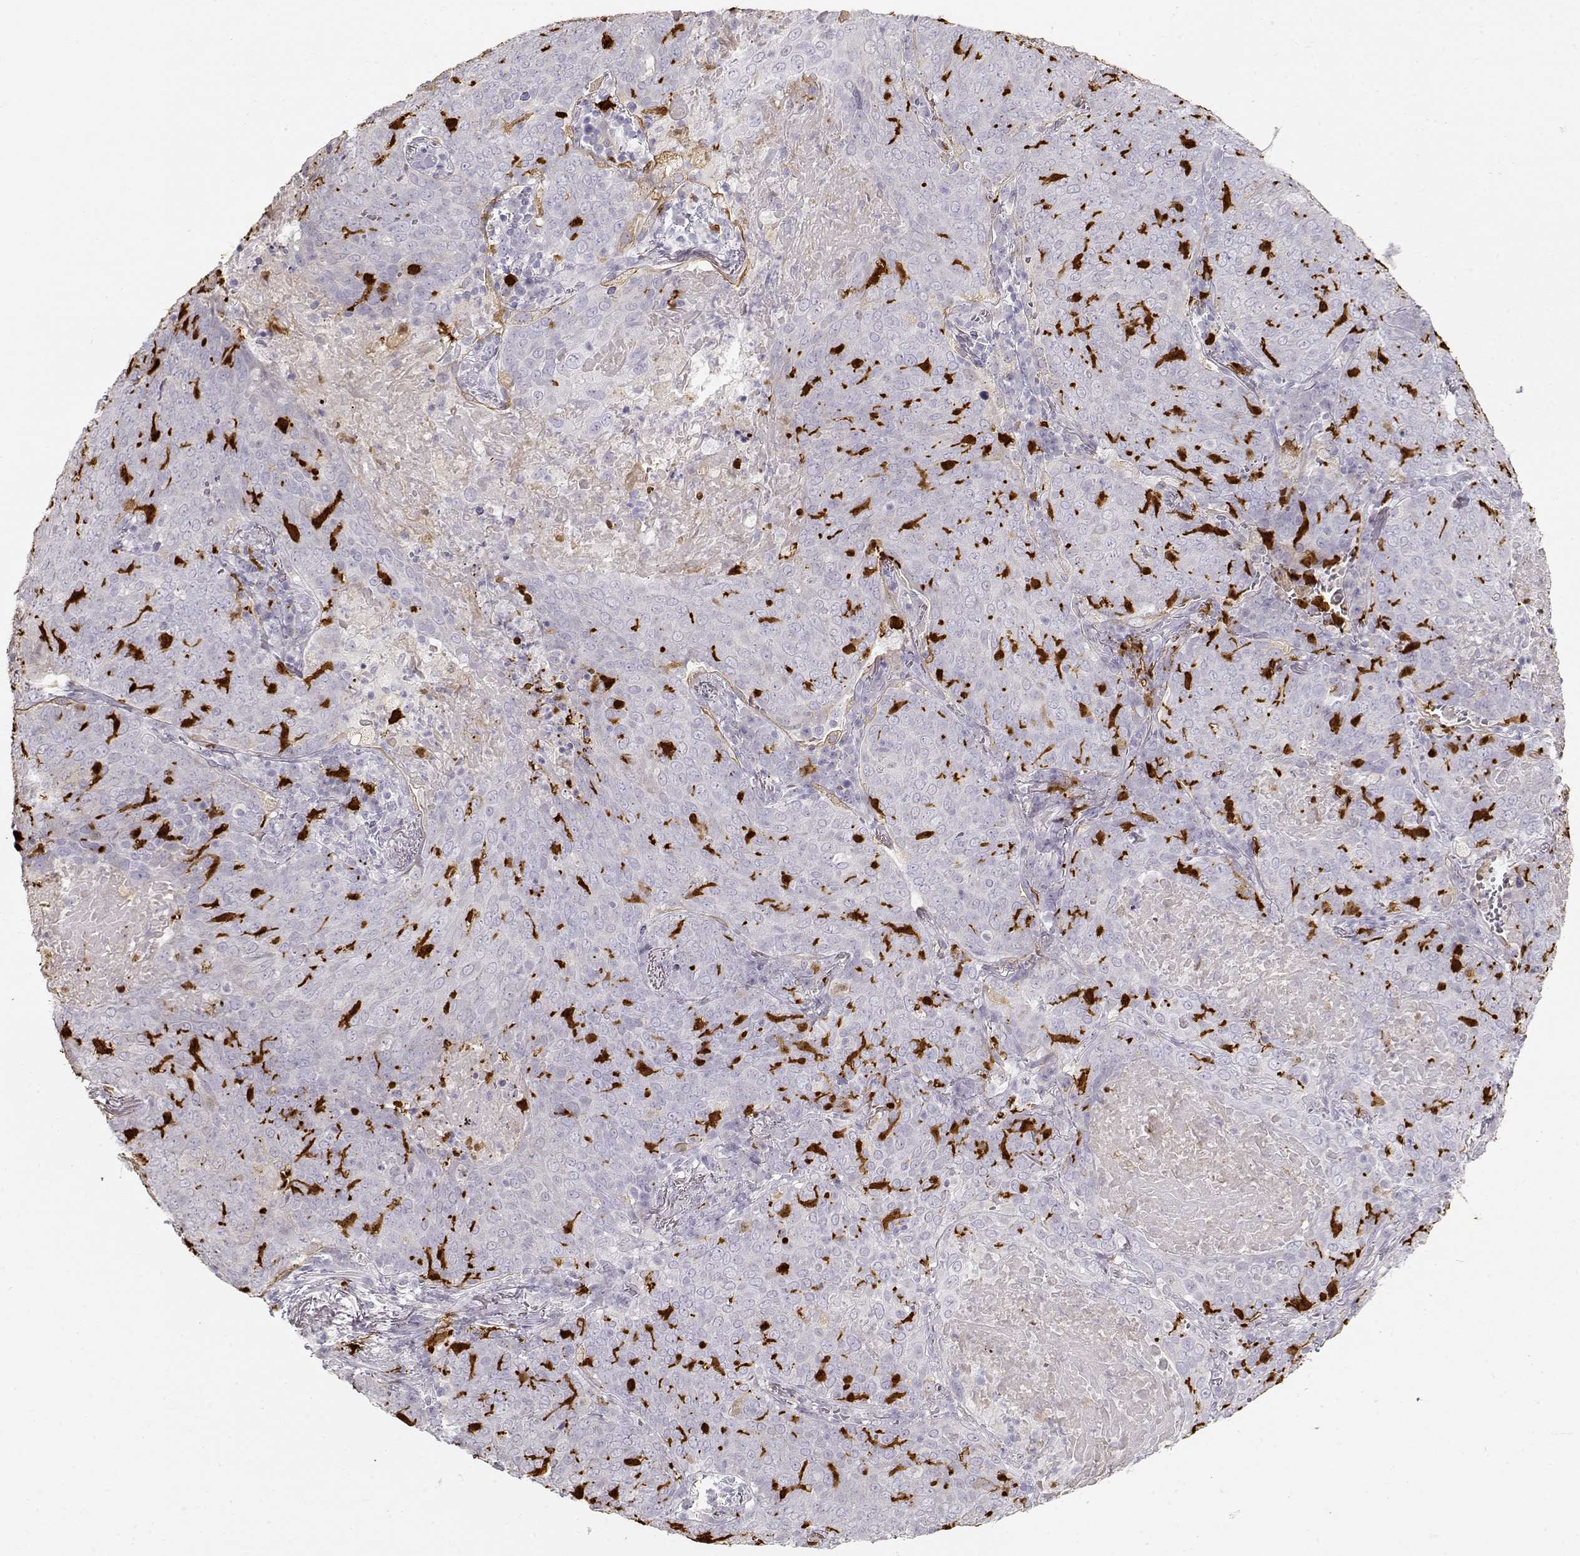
{"staining": {"intensity": "negative", "quantity": "none", "location": "none"}, "tissue": "lung cancer", "cell_type": "Tumor cells", "image_type": "cancer", "snomed": [{"axis": "morphology", "description": "Squamous cell carcinoma, NOS"}, {"axis": "topography", "description": "Lung"}], "caption": "The IHC image has no significant positivity in tumor cells of squamous cell carcinoma (lung) tissue.", "gene": "S100B", "patient": {"sex": "male", "age": 82}}